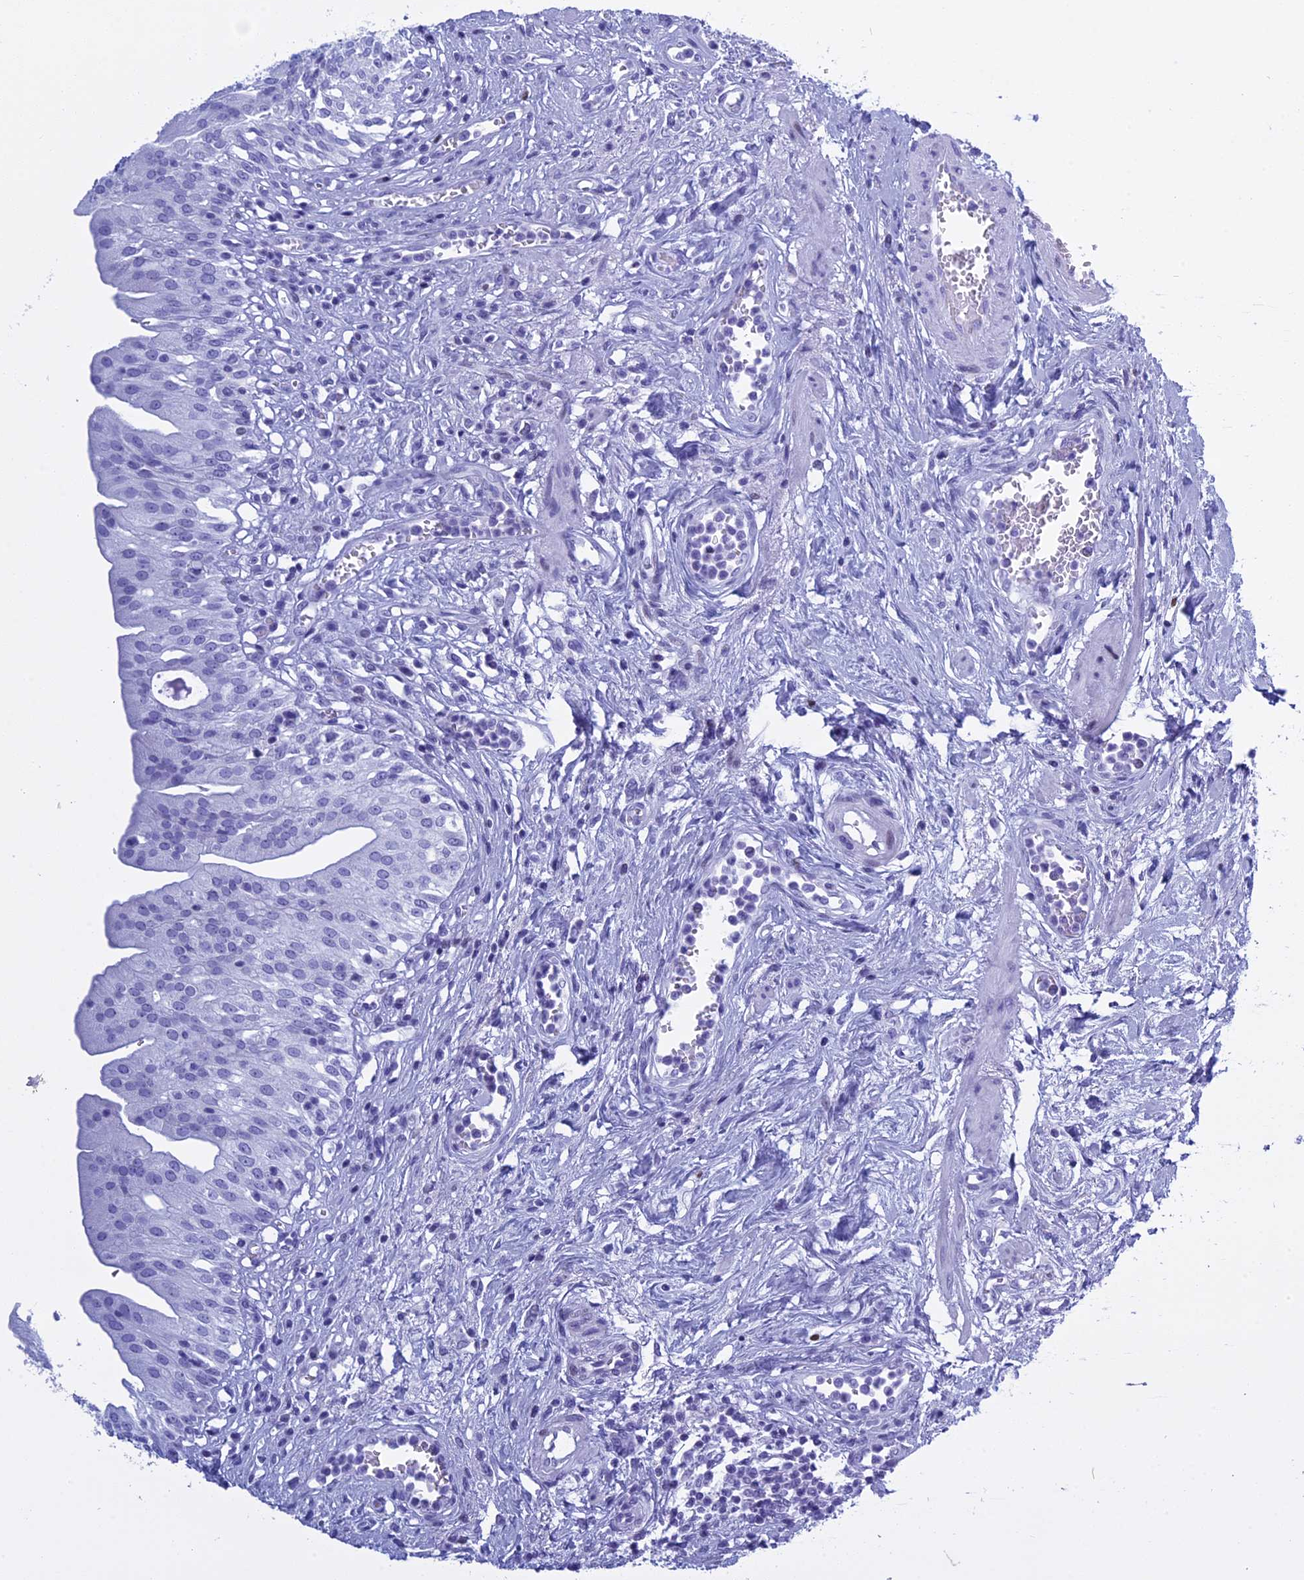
{"staining": {"intensity": "negative", "quantity": "none", "location": "none"}, "tissue": "urinary bladder", "cell_type": "Urothelial cells", "image_type": "normal", "snomed": [{"axis": "morphology", "description": "Normal tissue, NOS"}, {"axis": "morphology", "description": "Inflammation, NOS"}, {"axis": "topography", "description": "Urinary bladder"}], "caption": "This is an immunohistochemistry (IHC) histopathology image of normal urinary bladder. There is no positivity in urothelial cells.", "gene": "KCTD21", "patient": {"sex": "male", "age": 63}}